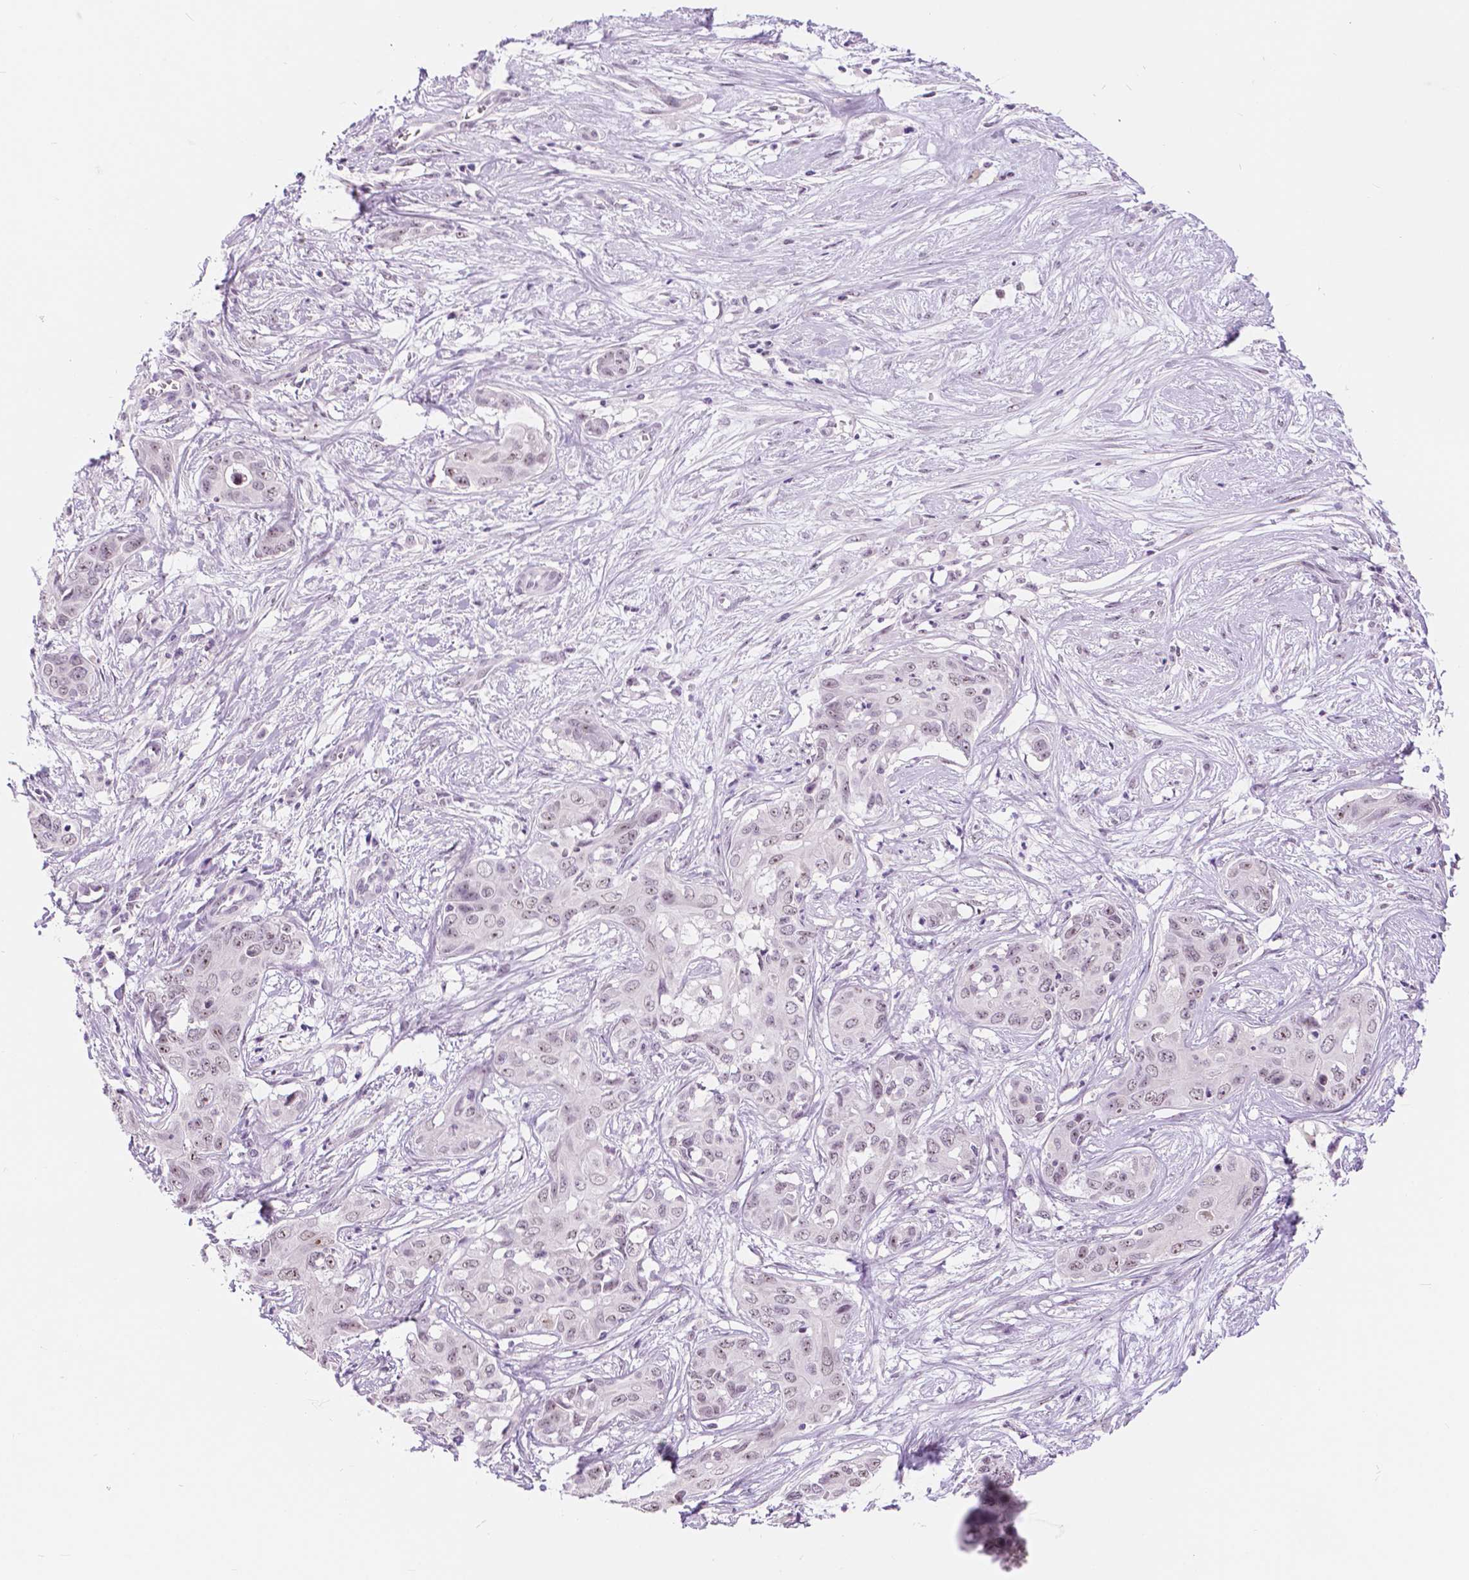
{"staining": {"intensity": "weak", "quantity": "25%-75%", "location": "nuclear"}, "tissue": "liver cancer", "cell_type": "Tumor cells", "image_type": "cancer", "snomed": [{"axis": "morphology", "description": "Cholangiocarcinoma"}, {"axis": "topography", "description": "Liver"}], "caption": "This image reveals liver cancer stained with immunohistochemistry to label a protein in brown. The nuclear of tumor cells show weak positivity for the protein. Nuclei are counter-stained blue.", "gene": "NHP2", "patient": {"sex": "female", "age": 65}}